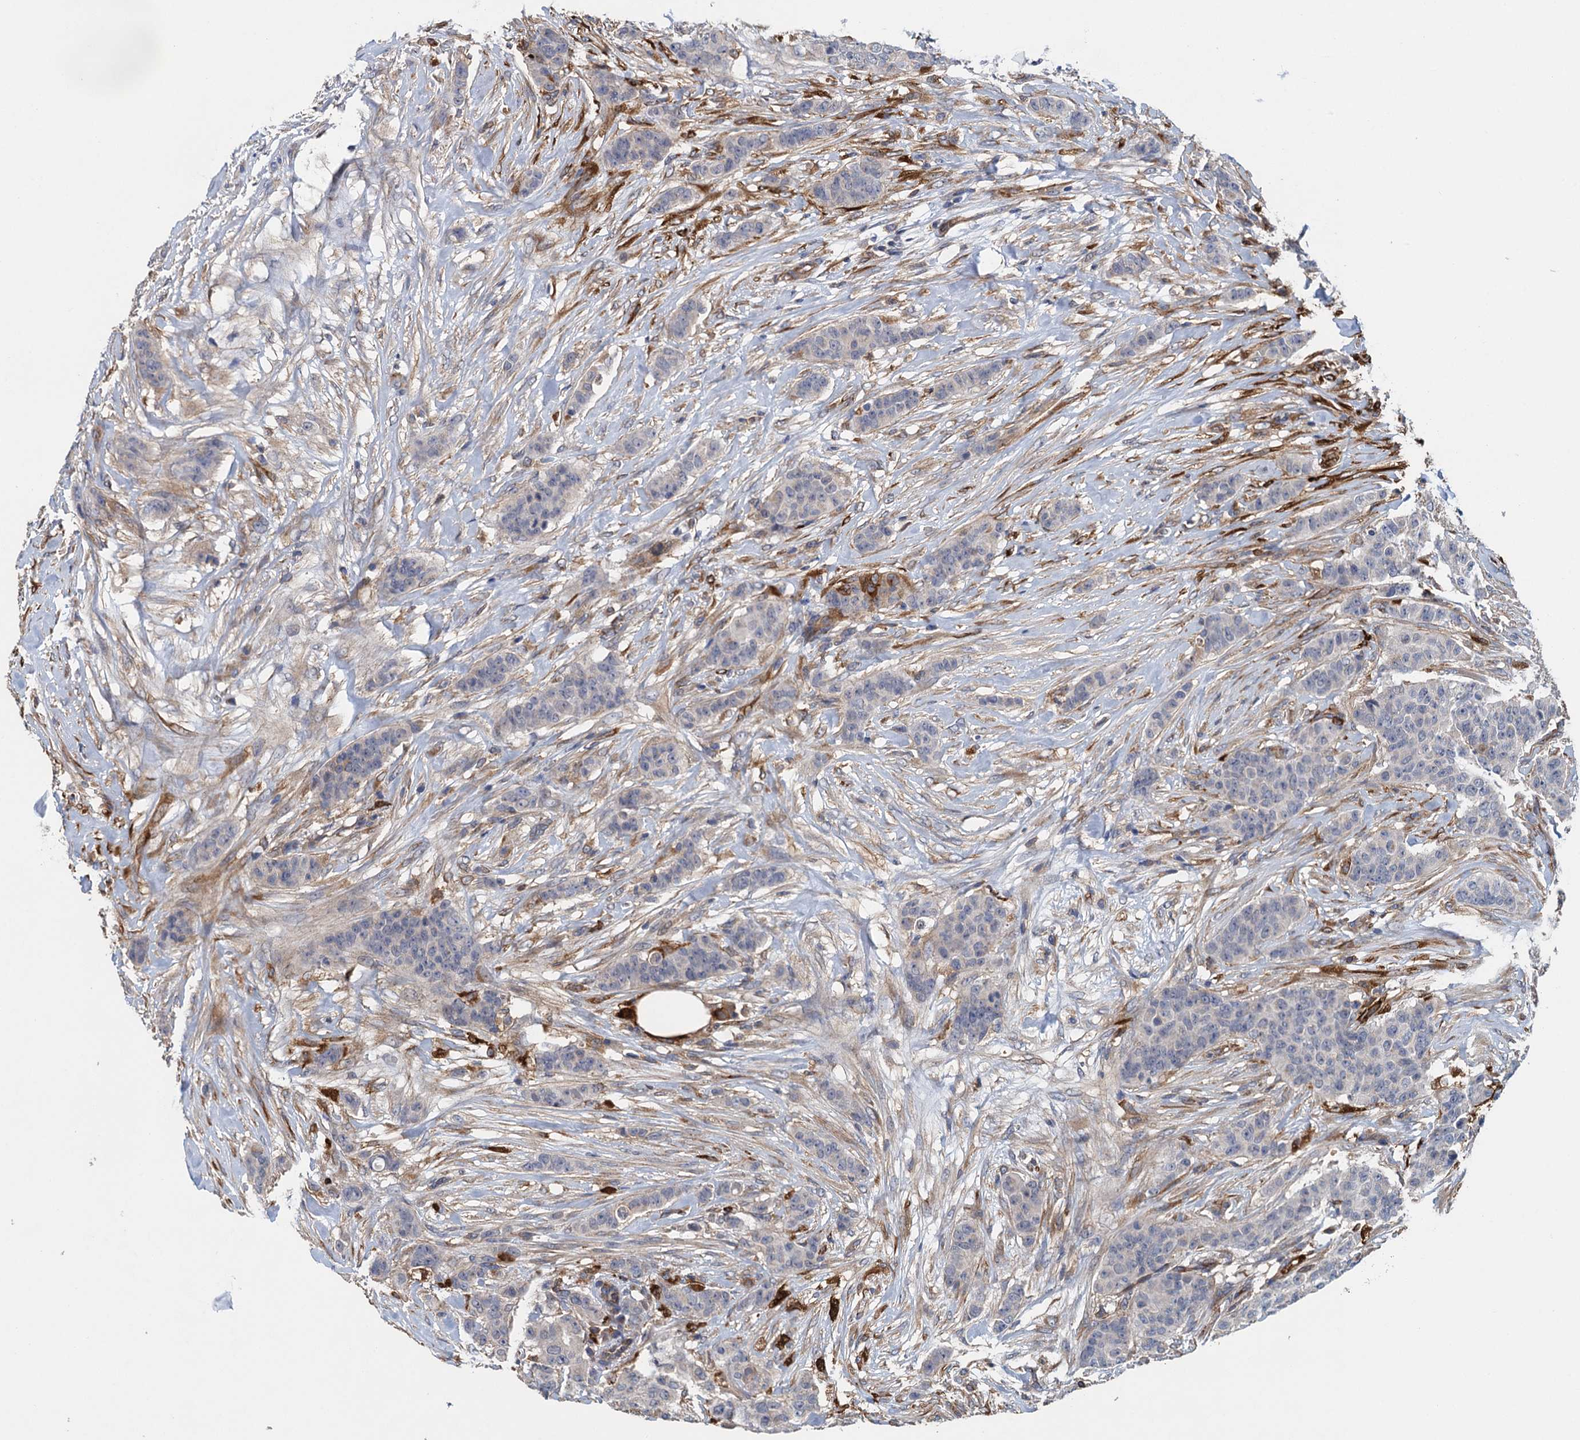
{"staining": {"intensity": "moderate", "quantity": "<25%", "location": "cytoplasmic/membranous"}, "tissue": "breast cancer", "cell_type": "Tumor cells", "image_type": "cancer", "snomed": [{"axis": "morphology", "description": "Duct carcinoma"}, {"axis": "topography", "description": "Breast"}], "caption": "High-power microscopy captured an IHC image of breast invasive ductal carcinoma, revealing moderate cytoplasmic/membranous expression in approximately <25% of tumor cells. (Stains: DAB (3,3'-diaminobenzidine) in brown, nuclei in blue, Microscopy: brightfield microscopy at high magnification).", "gene": "RSAD2", "patient": {"sex": "female", "age": 40}}